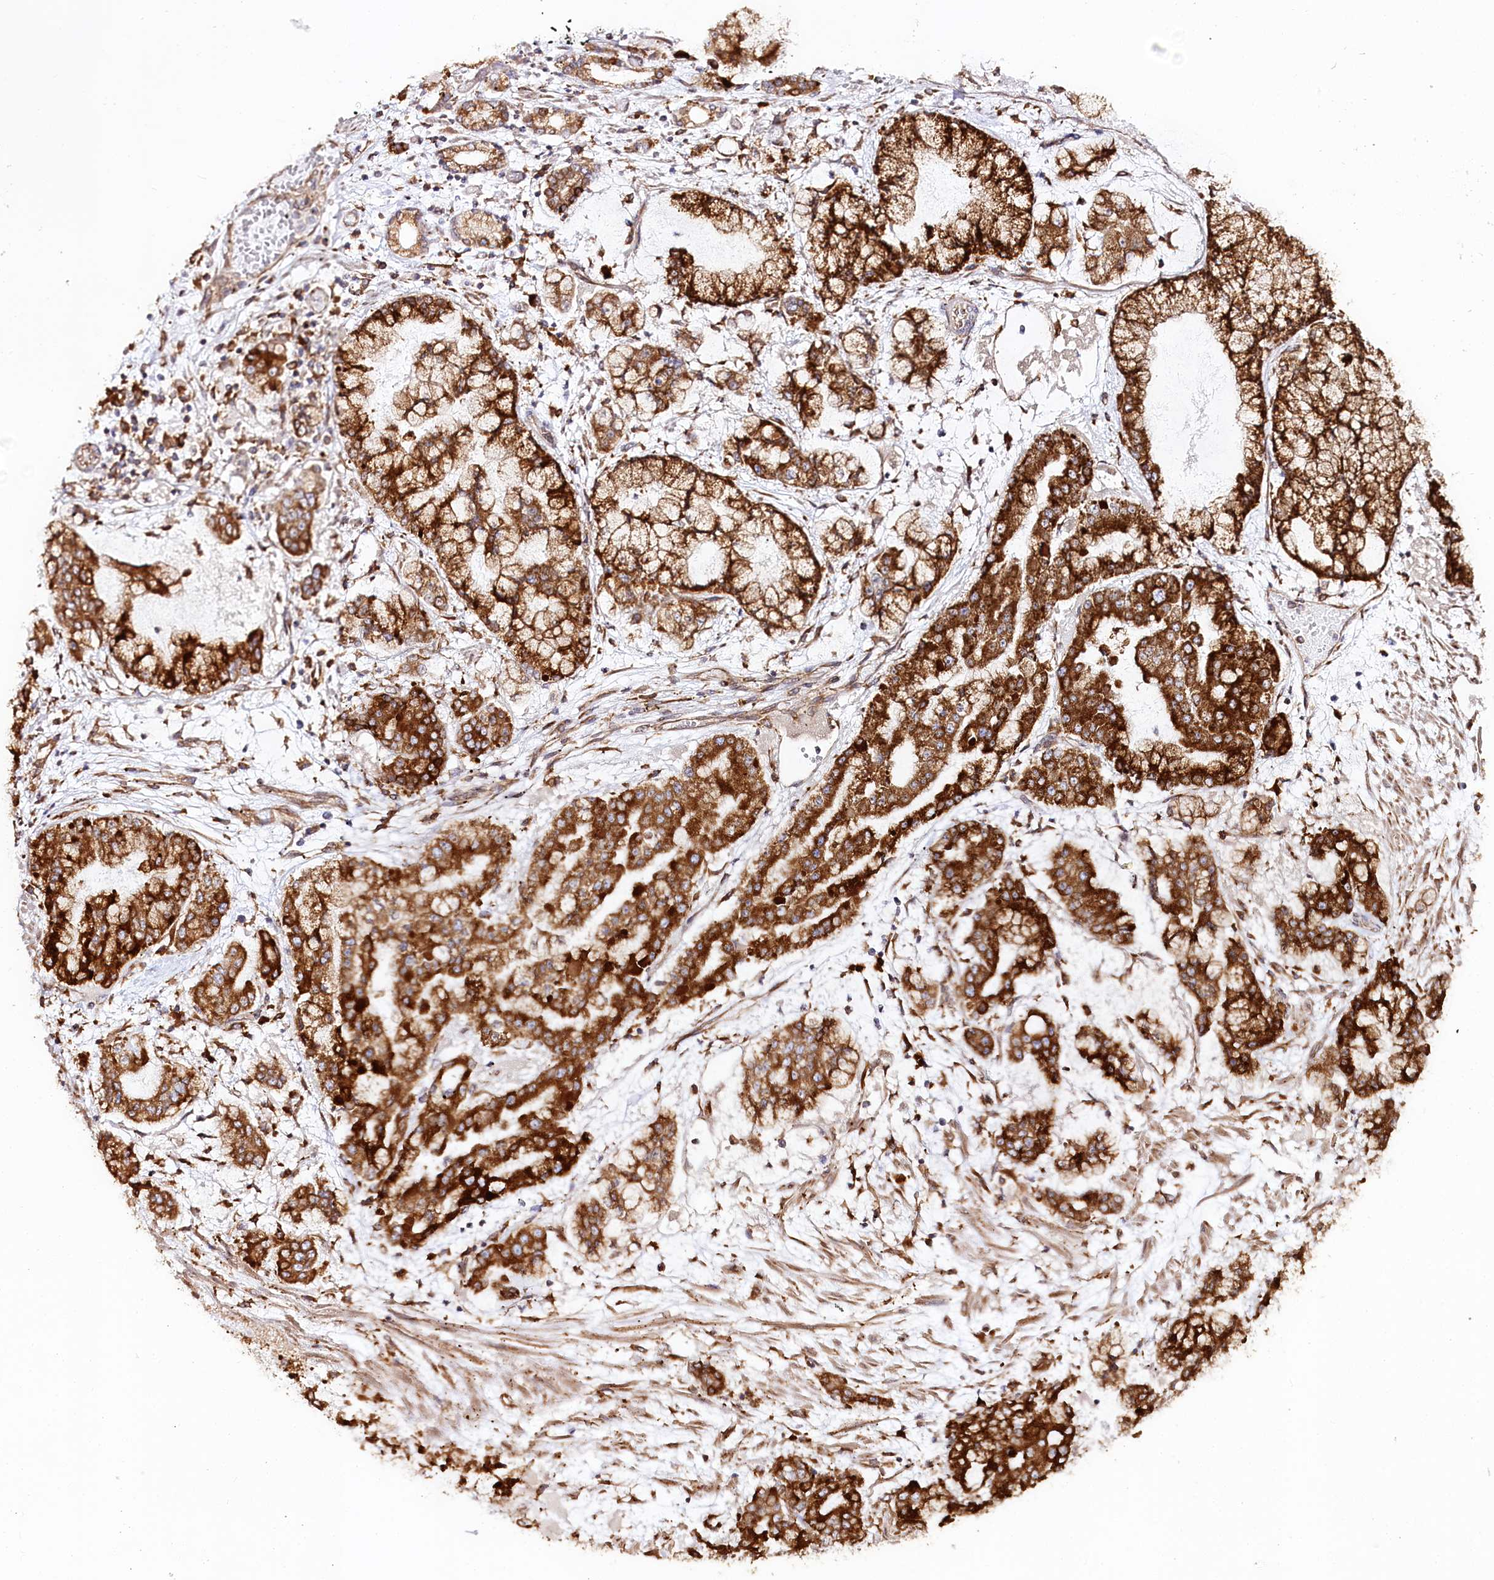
{"staining": {"intensity": "strong", "quantity": ">75%", "location": "cytoplasmic/membranous"}, "tissue": "stomach cancer", "cell_type": "Tumor cells", "image_type": "cancer", "snomed": [{"axis": "morphology", "description": "Normal tissue, NOS"}, {"axis": "morphology", "description": "Adenocarcinoma, NOS"}, {"axis": "topography", "description": "Stomach, upper"}, {"axis": "topography", "description": "Stomach"}], "caption": "Immunohistochemical staining of adenocarcinoma (stomach) shows high levels of strong cytoplasmic/membranous expression in approximately >75% of tumor cells.", "gene": "CNPY2", "patient": {"sex": "male", "age": 76}}